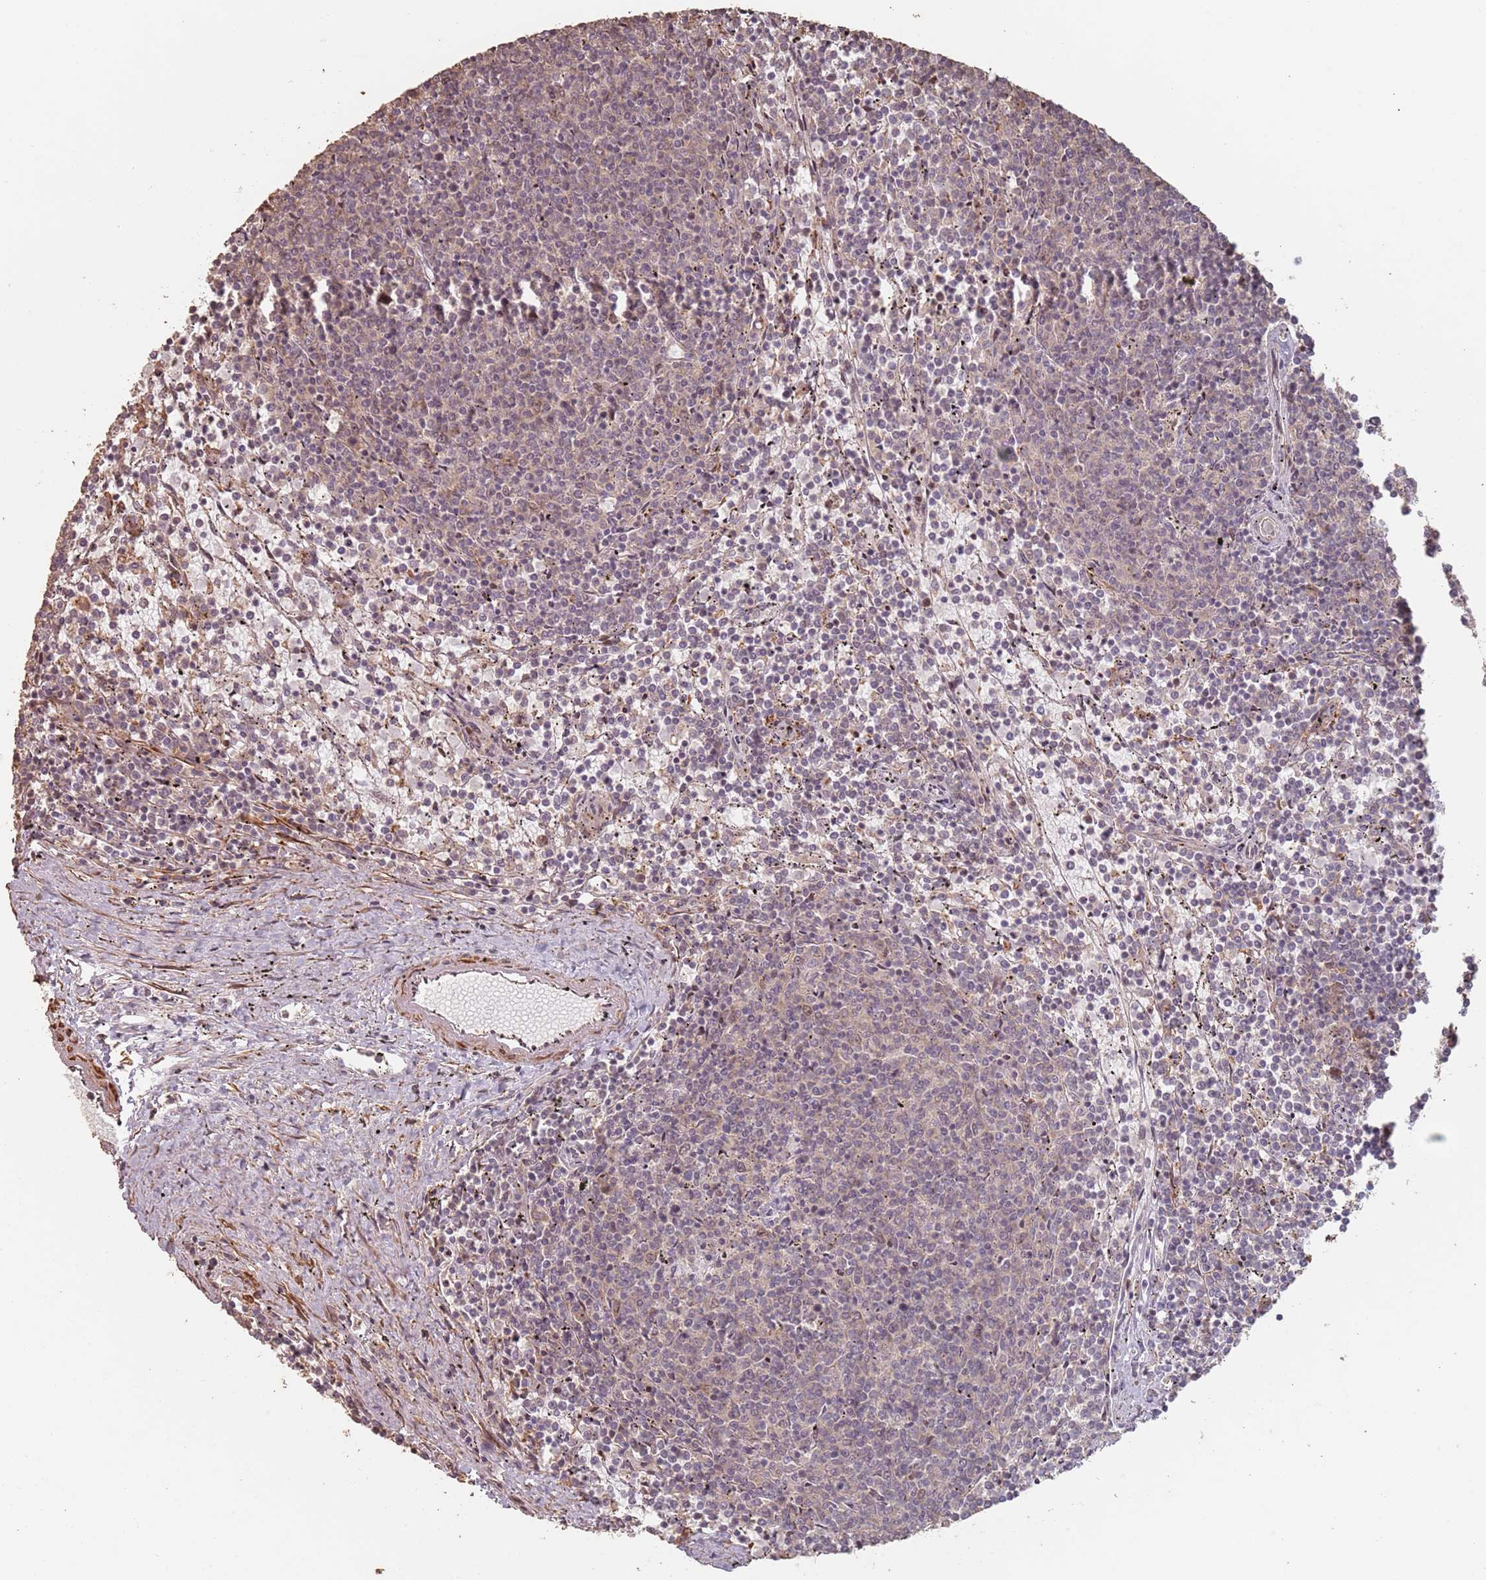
{"staining": {"intensity": "negative", "quantity": "none", "location": "none"}, "tissue": "lymphoma", "cell_type": "Tumor cells", "image_type": "cancer", "snomed": [{"axis": "morphology", "description": "Malignant lymphoma, non-Hodgkin's type, Low grade"}, {"axis": "topography", "description": "Spleen"}], "caption": "Image shows no significant protein positivity in tumor cells of malignant lymphoma, non-Hodgkin's type (low-grade).", "gene": "ADTRP", "patient": {"sex": "female", "age": 50}}